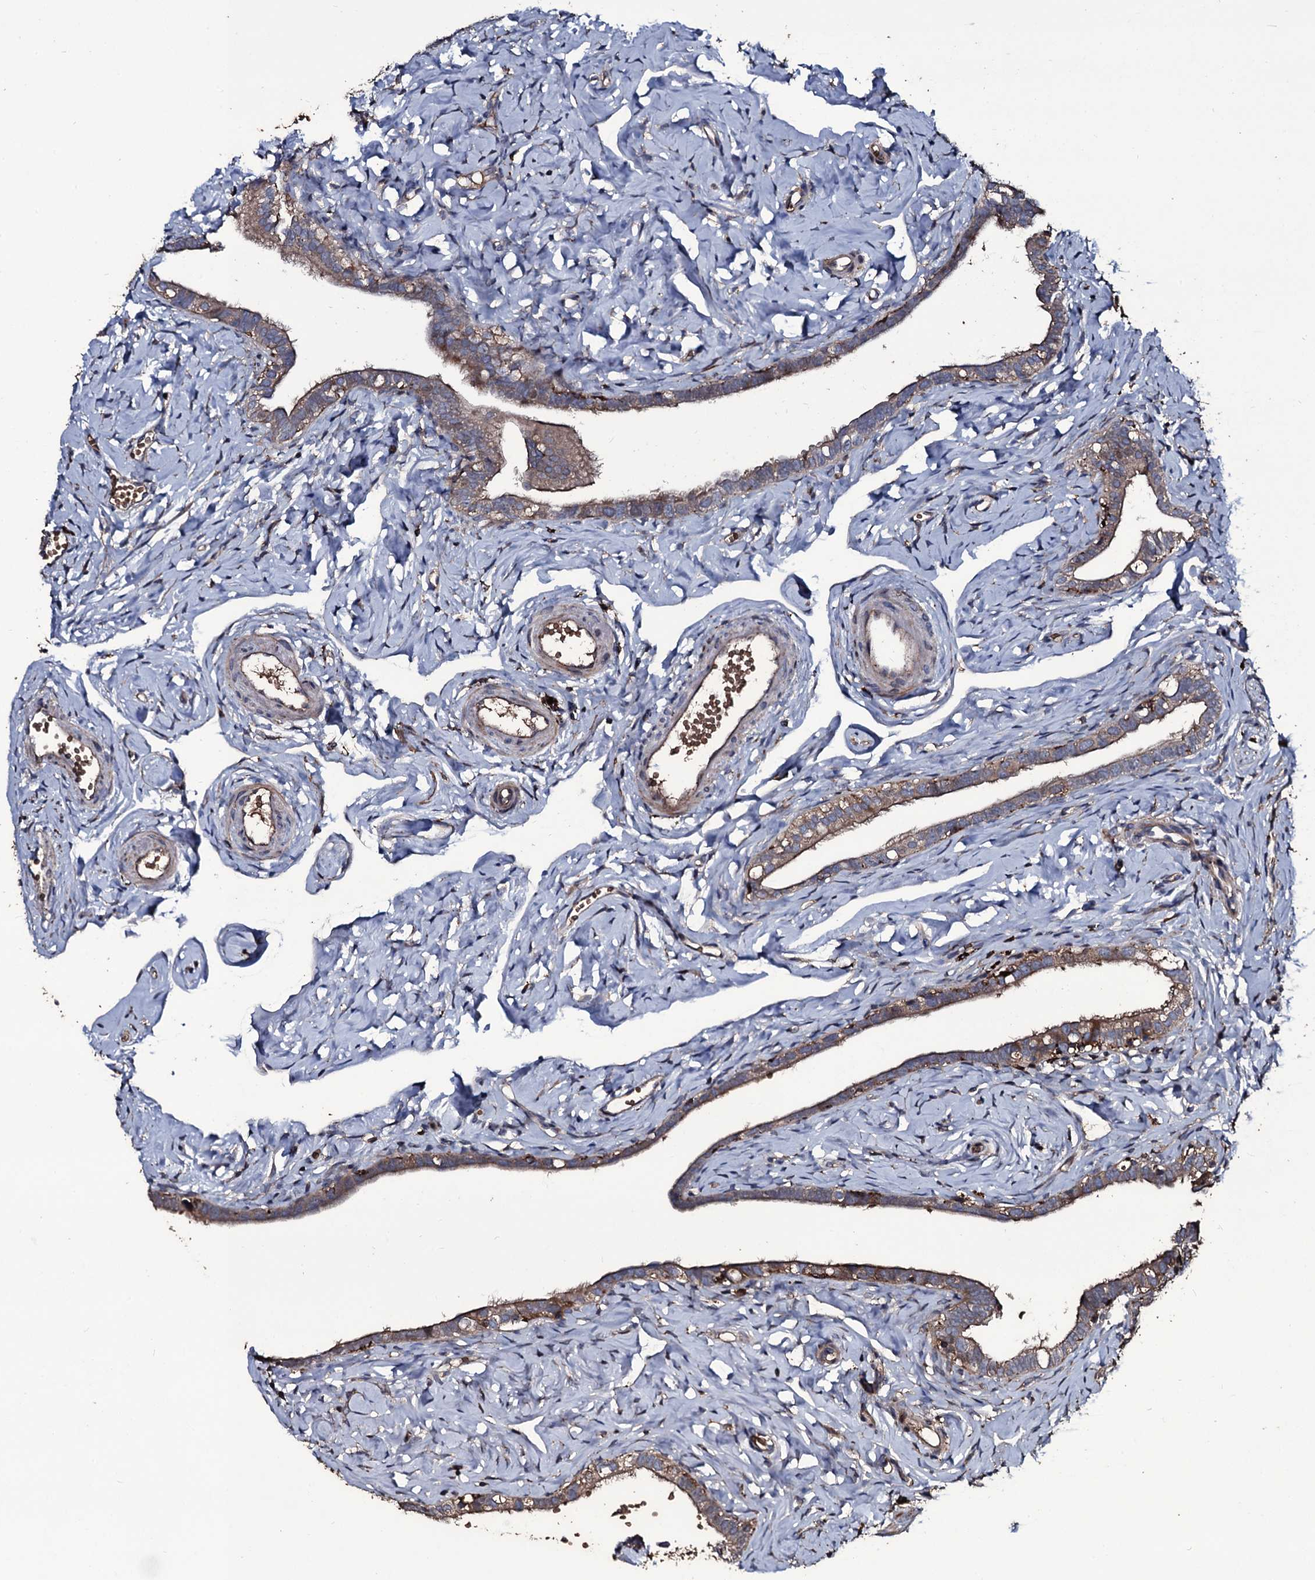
{"staining": {"intensity": "moderate", "quantity": ">75%", "location": "cytoplasmic/membranous"}, "tissue": "fallopian tube", "cell_type": "Glandular cells", "image_type": "normal", "snomed": [{"axis": "morphology", "description": "Normal tissue, NOS"}, {"axis": "topography", "description": "Fallopian tube"}], "caption": "IHC of benign human fallopian tube shows medium levels of moderate cytoplasmic/membranous positivity in about >75% of glandular cells. (Stains: DAB in brown, nuclei in blue, Microscopy: brightfield microscopy at high magnification).", "gene": "ZSWIM8", "patient": {"sex": "female", "age": 66}}